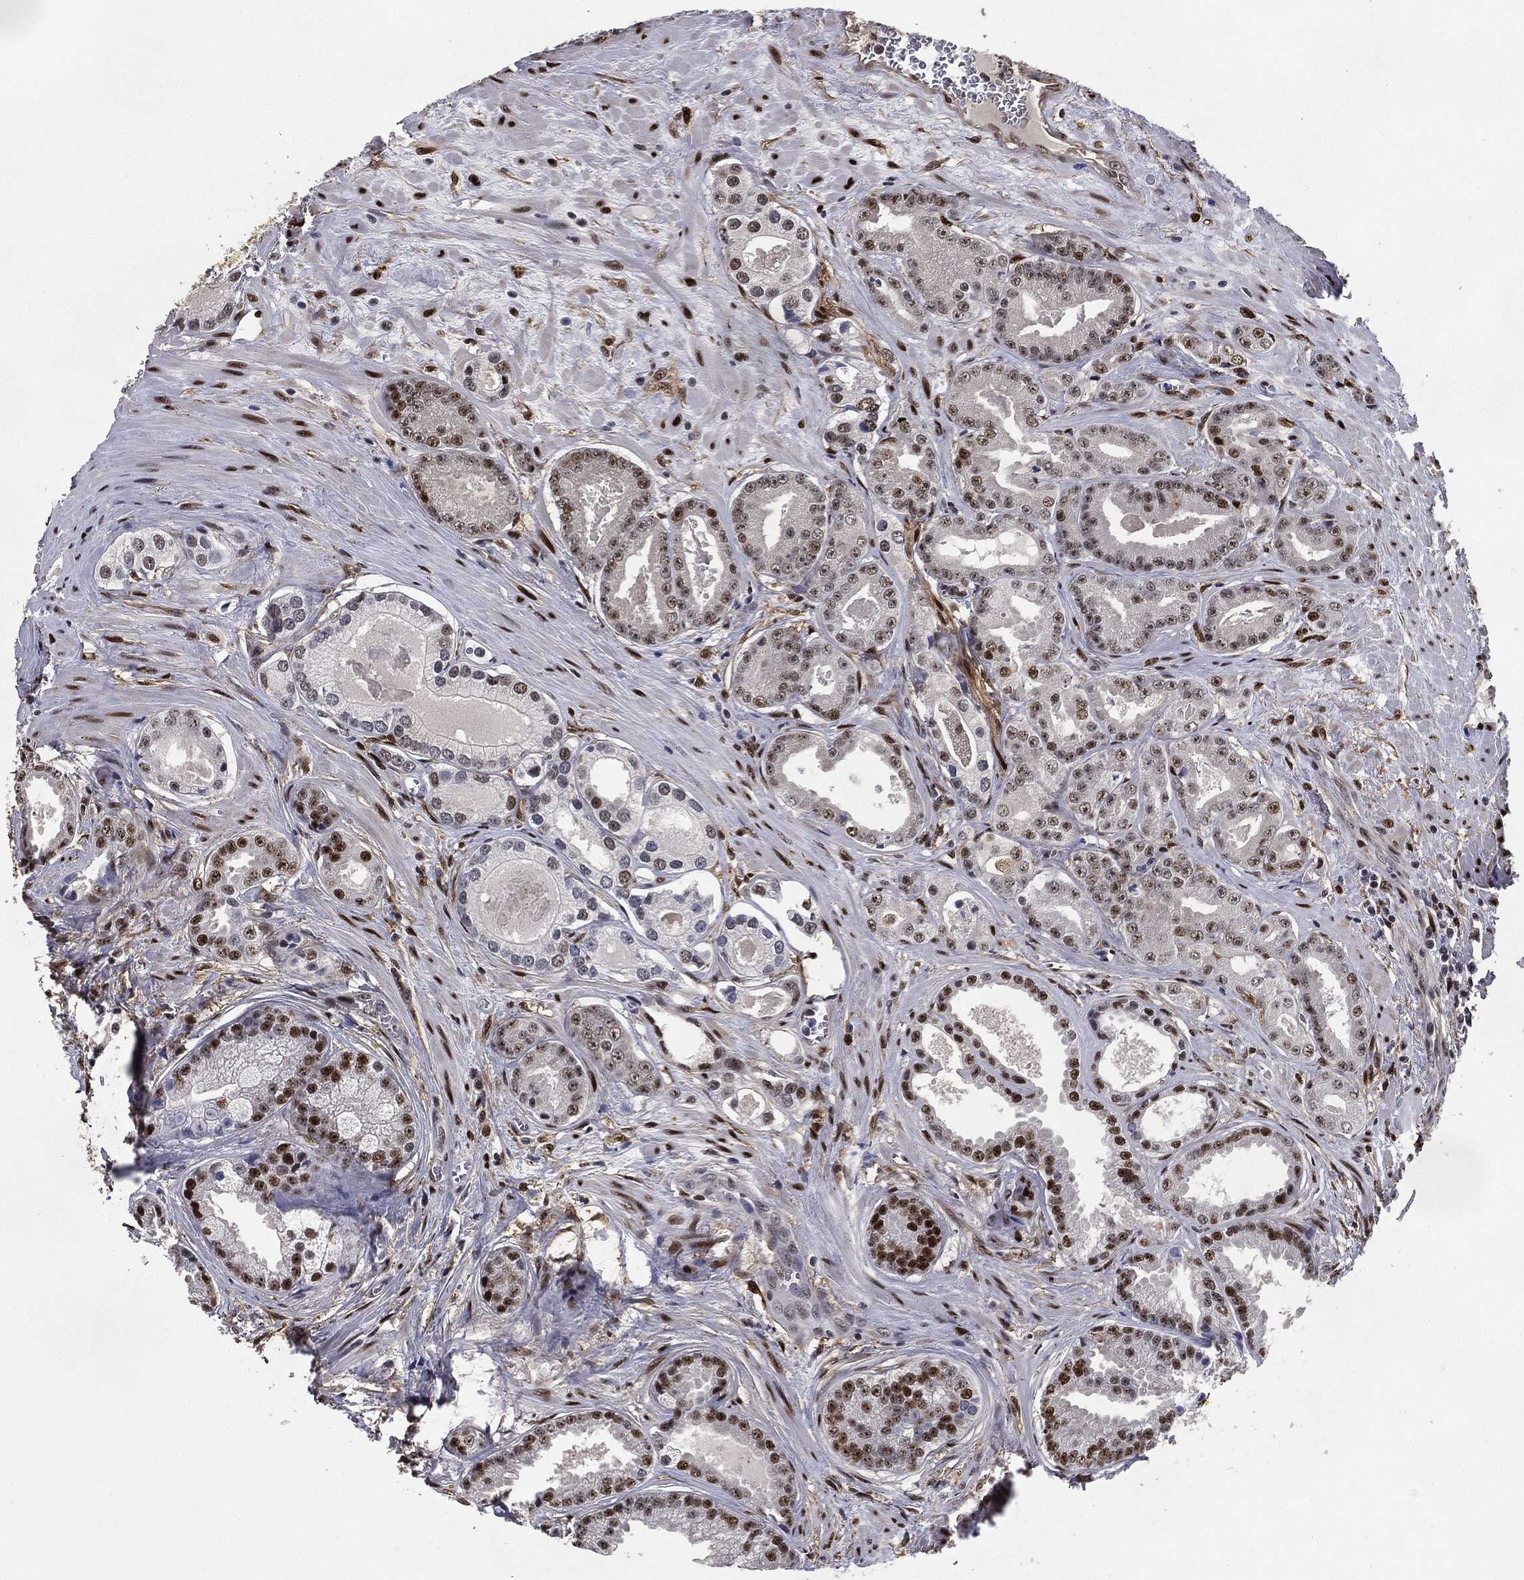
{"staining": {"intensity": "strong", "quantity": "<25%", "location": "nuclear"}, "tissue": "prostate cancer", "cell_type": "Tumor cells", "image_type": "cancer", "snomed": [{"axis": "morphology", "description": "Adenocarcinoma, NOS"}, {"axis": "topography", "description": "Prostate"}], "caption": "IHC of human prostate cancer displays medium levels of strong nuclear positivity in approximately <25% of tumor cells.", "gene": "JUN", "patient": {"sex": "male", "age": 61}}